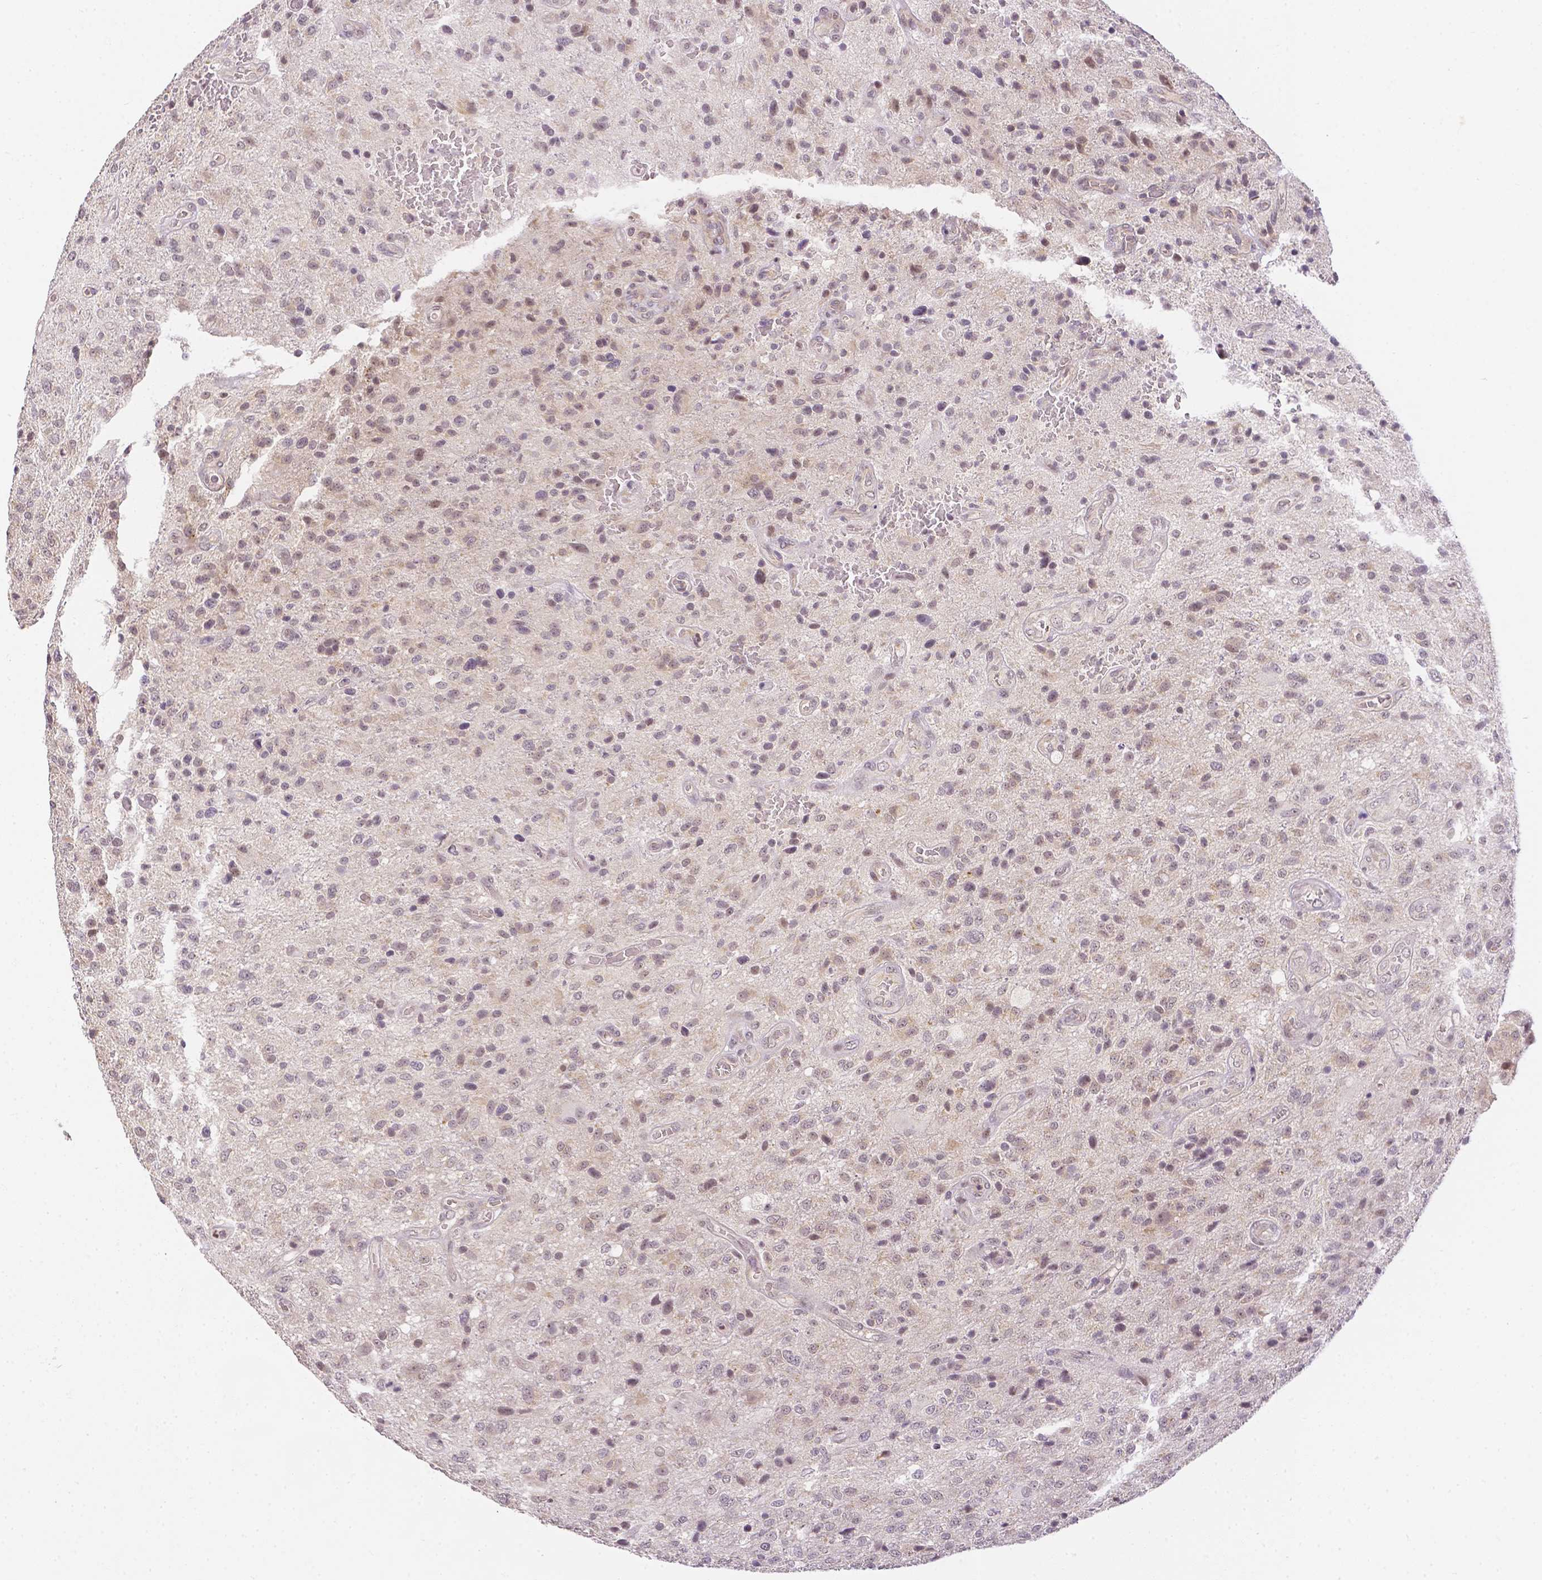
{"staining": {"intensity": "weak", "quantity": "<25%", "location": "nuclear"}, "tissue": "glioma", "cell_type": "Tumor cells", "image_type": "cancer", "snomed": [{"axis": "morphology", "description": "Glioma, malignant, Low grade"}, {"axis": "topography", "description": "Brain"}], "caption": "Protein analysis of glioma reveals no significant expression in tumor cells. (IHC, brightfield microscopy, high magnification).", "gene": "ZNF280B", "patient": {"sex": "male", "age": 66}}